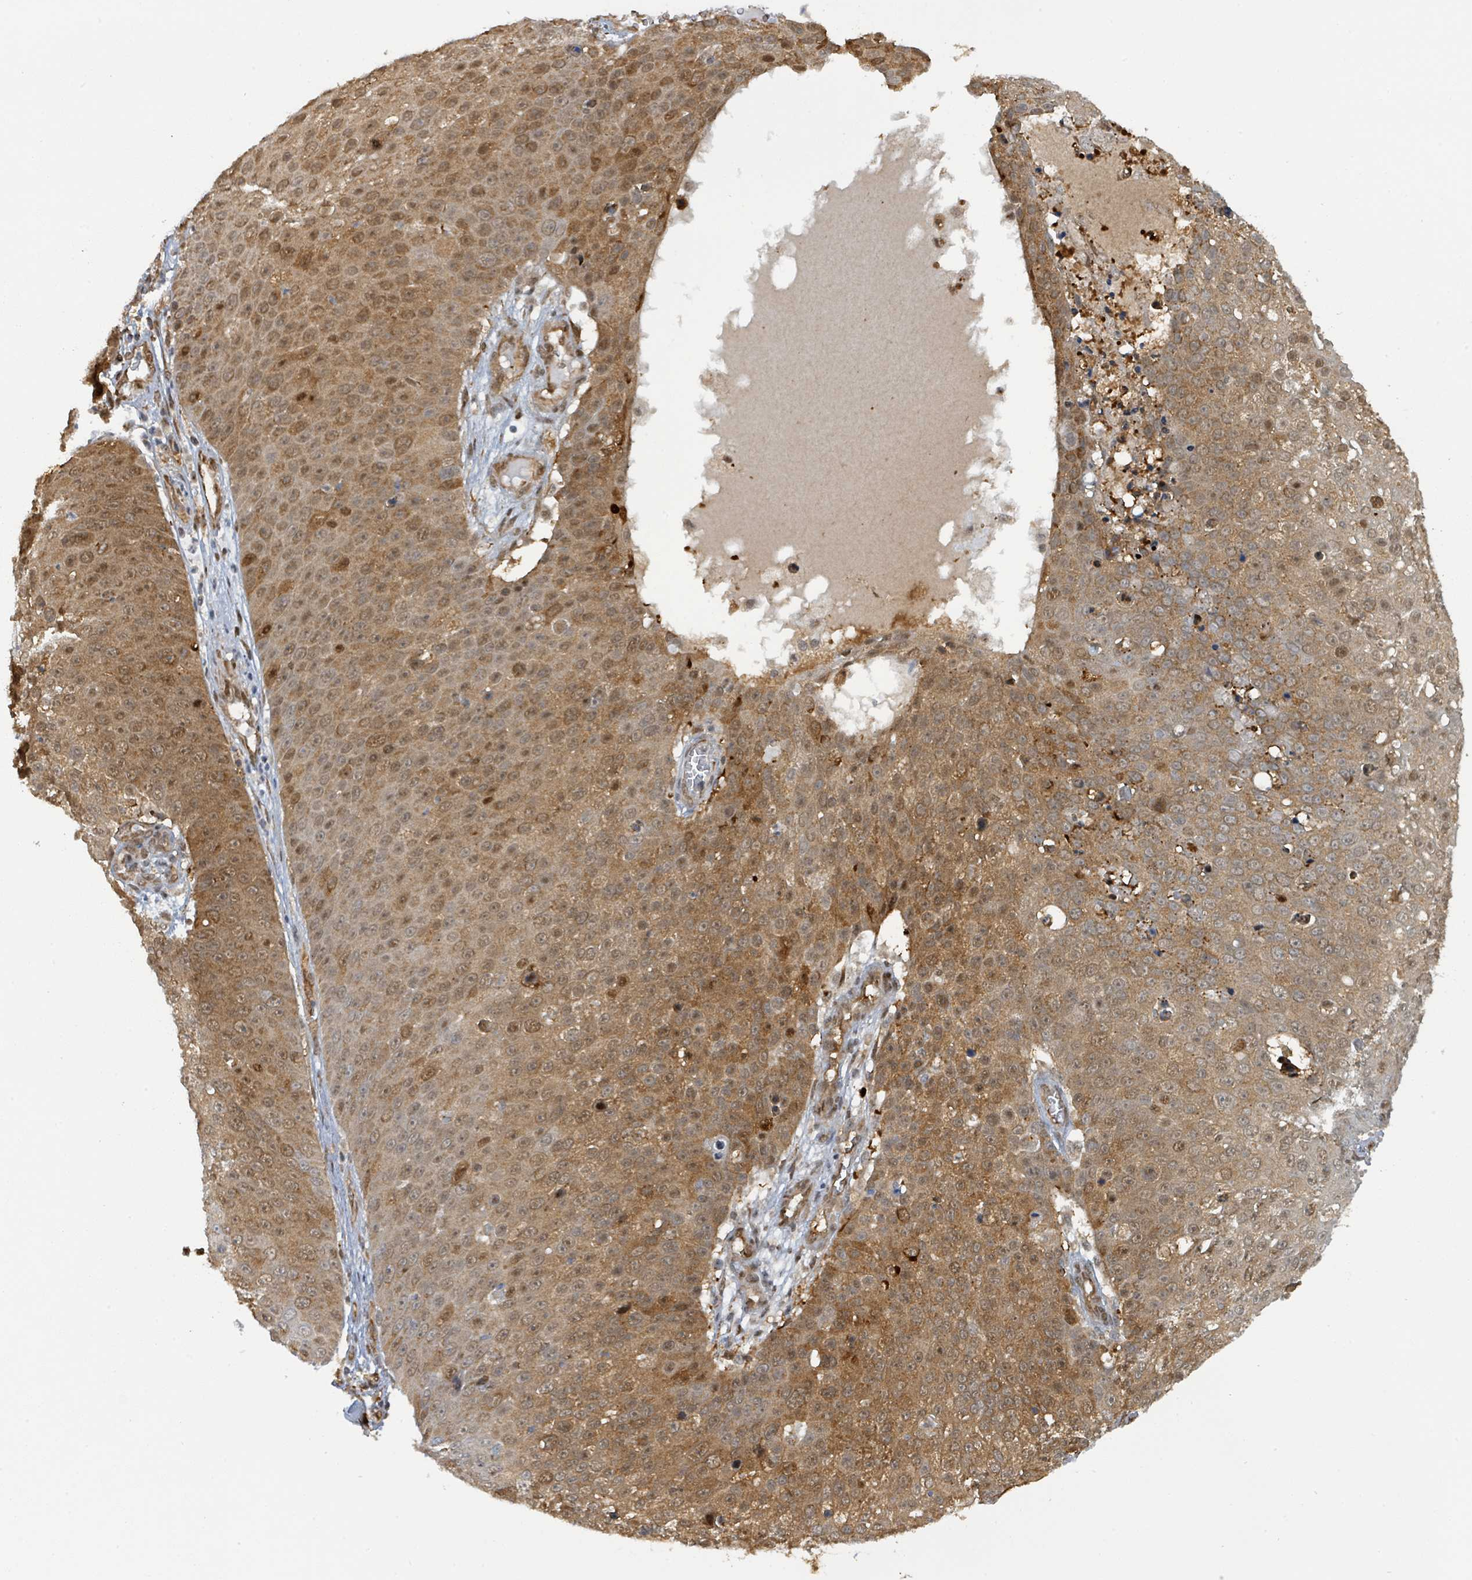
{"staining": {"intensity": "moderate", "quantity": ">75%", "location": "cytoplasmic/membranous,nuclear"}, "tissue": "skin cancer", "cell_type": "Tumor cells", "image_type": "cancer", "snomed": [{"axis": "morphology", "description": "Squamous cell carcinoma, NOS"}, {"axis": "topography", "description": "Skin"}], "caption": "DAB (3,3'-diaminobenzidine) immunohistochemical staining of skin cancer displays moderate cytoplasmic/membranous and nuclear protein expression in about >75% of tumor cells. The staining was performed using DAB, with brown indicating positive protein expression. Nuclei are stained blue with hematoxylin.", "gene": "PSMB7", "patient": {"sex": "male", "age": 71}}